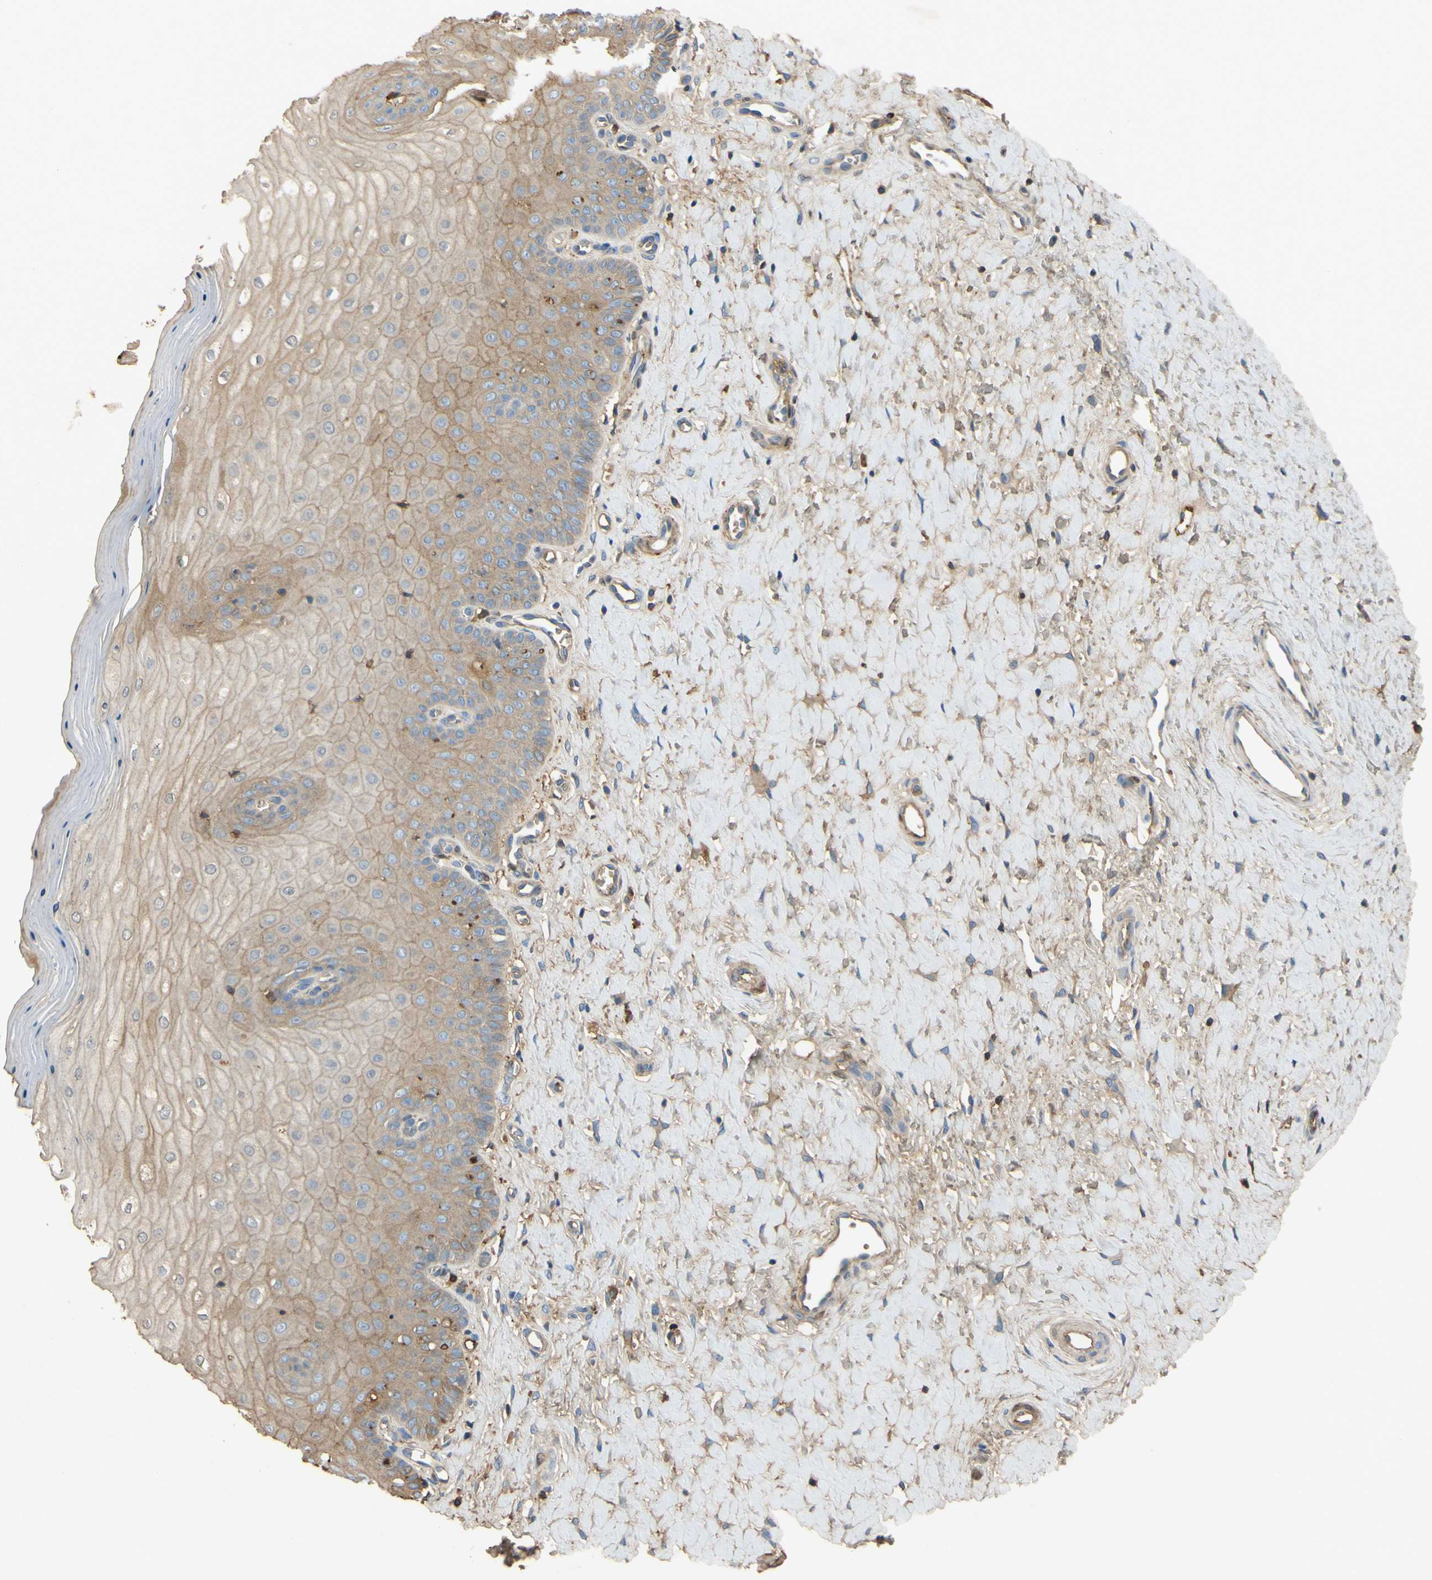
{"staining": {"intensity": "moderate", "quantity": ">75%", "location": "cytoplasmic/membranous"}, "tissue": "cervix", "cell_type": "Glandular cells", "image_type": "normal", "snomed": [{"axis": "morphology", "description": "Normal tissue, NOS"}, {"axis": "topography", "description": "Cervix"}], "caption": "Immunohistochemistry (IHC) of normal cervix displays medium levels of moderate cytoplasmic/membranous positivity in approximately >75% of glandular cells. (DAB (3,3'-diaminobenzidine) IHC, brown staining for protein, blue staining for nuclei).", "gene": "TIMP2", "patient": {"sex": "female", "age": 55}}